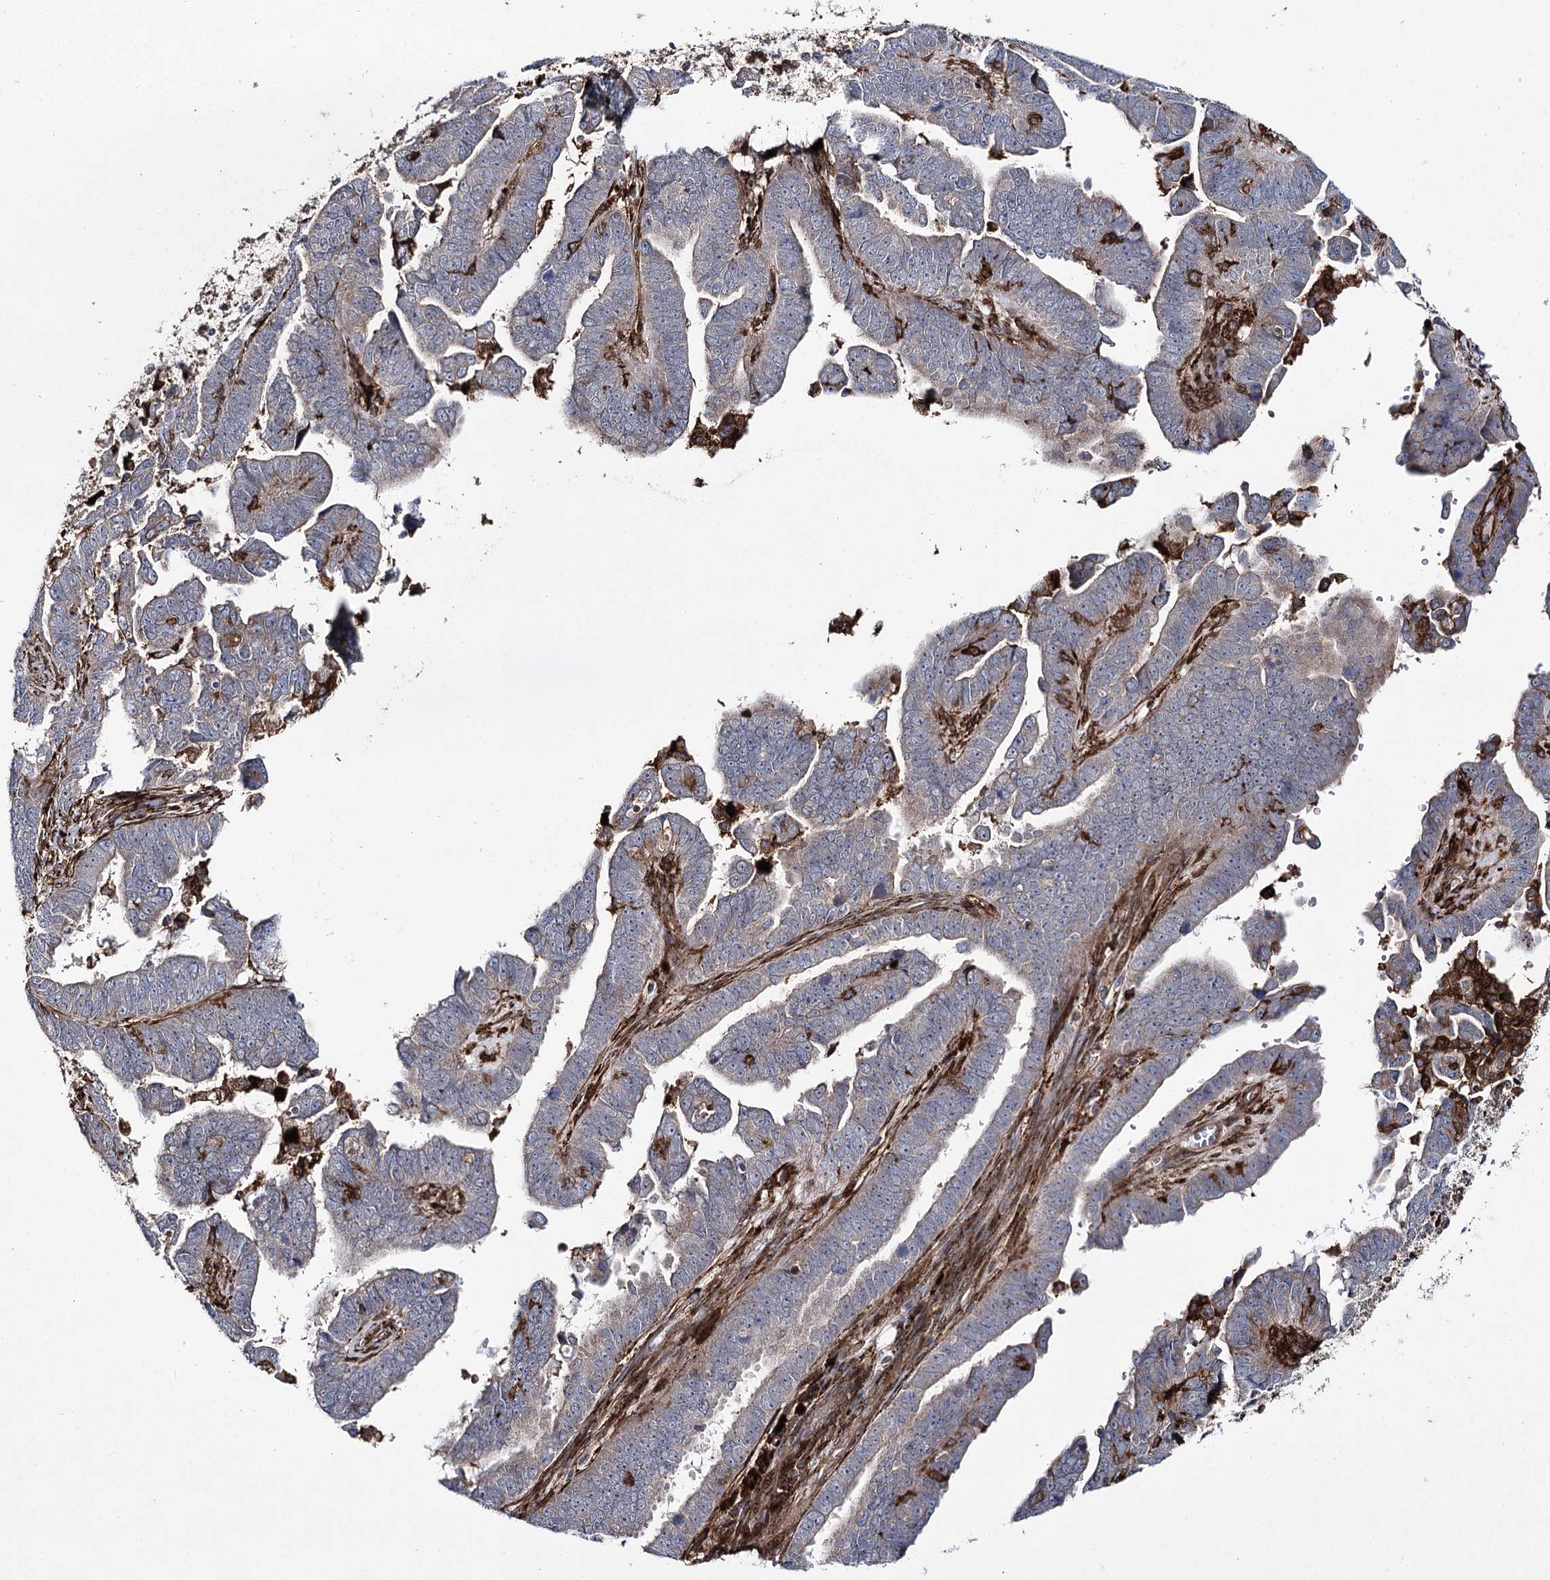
{"staining": {"intensity": "negative", "quantity": "none", "location": "none"}, "tissue": "endometrial cancer", "cell_type": "Tumor cells", "image_type": "cancer", "snomed": [{"axis": "morphology", "description": "Adenocarcinoma, NOS"}, {"axis": "topography", "description": "Endometrium"}], "caption": "Tumor cells show no significant protein staining in endometrial cancer.", "gene": "DCUN1D4", "patient": {"sex": "female", "age": 75}}